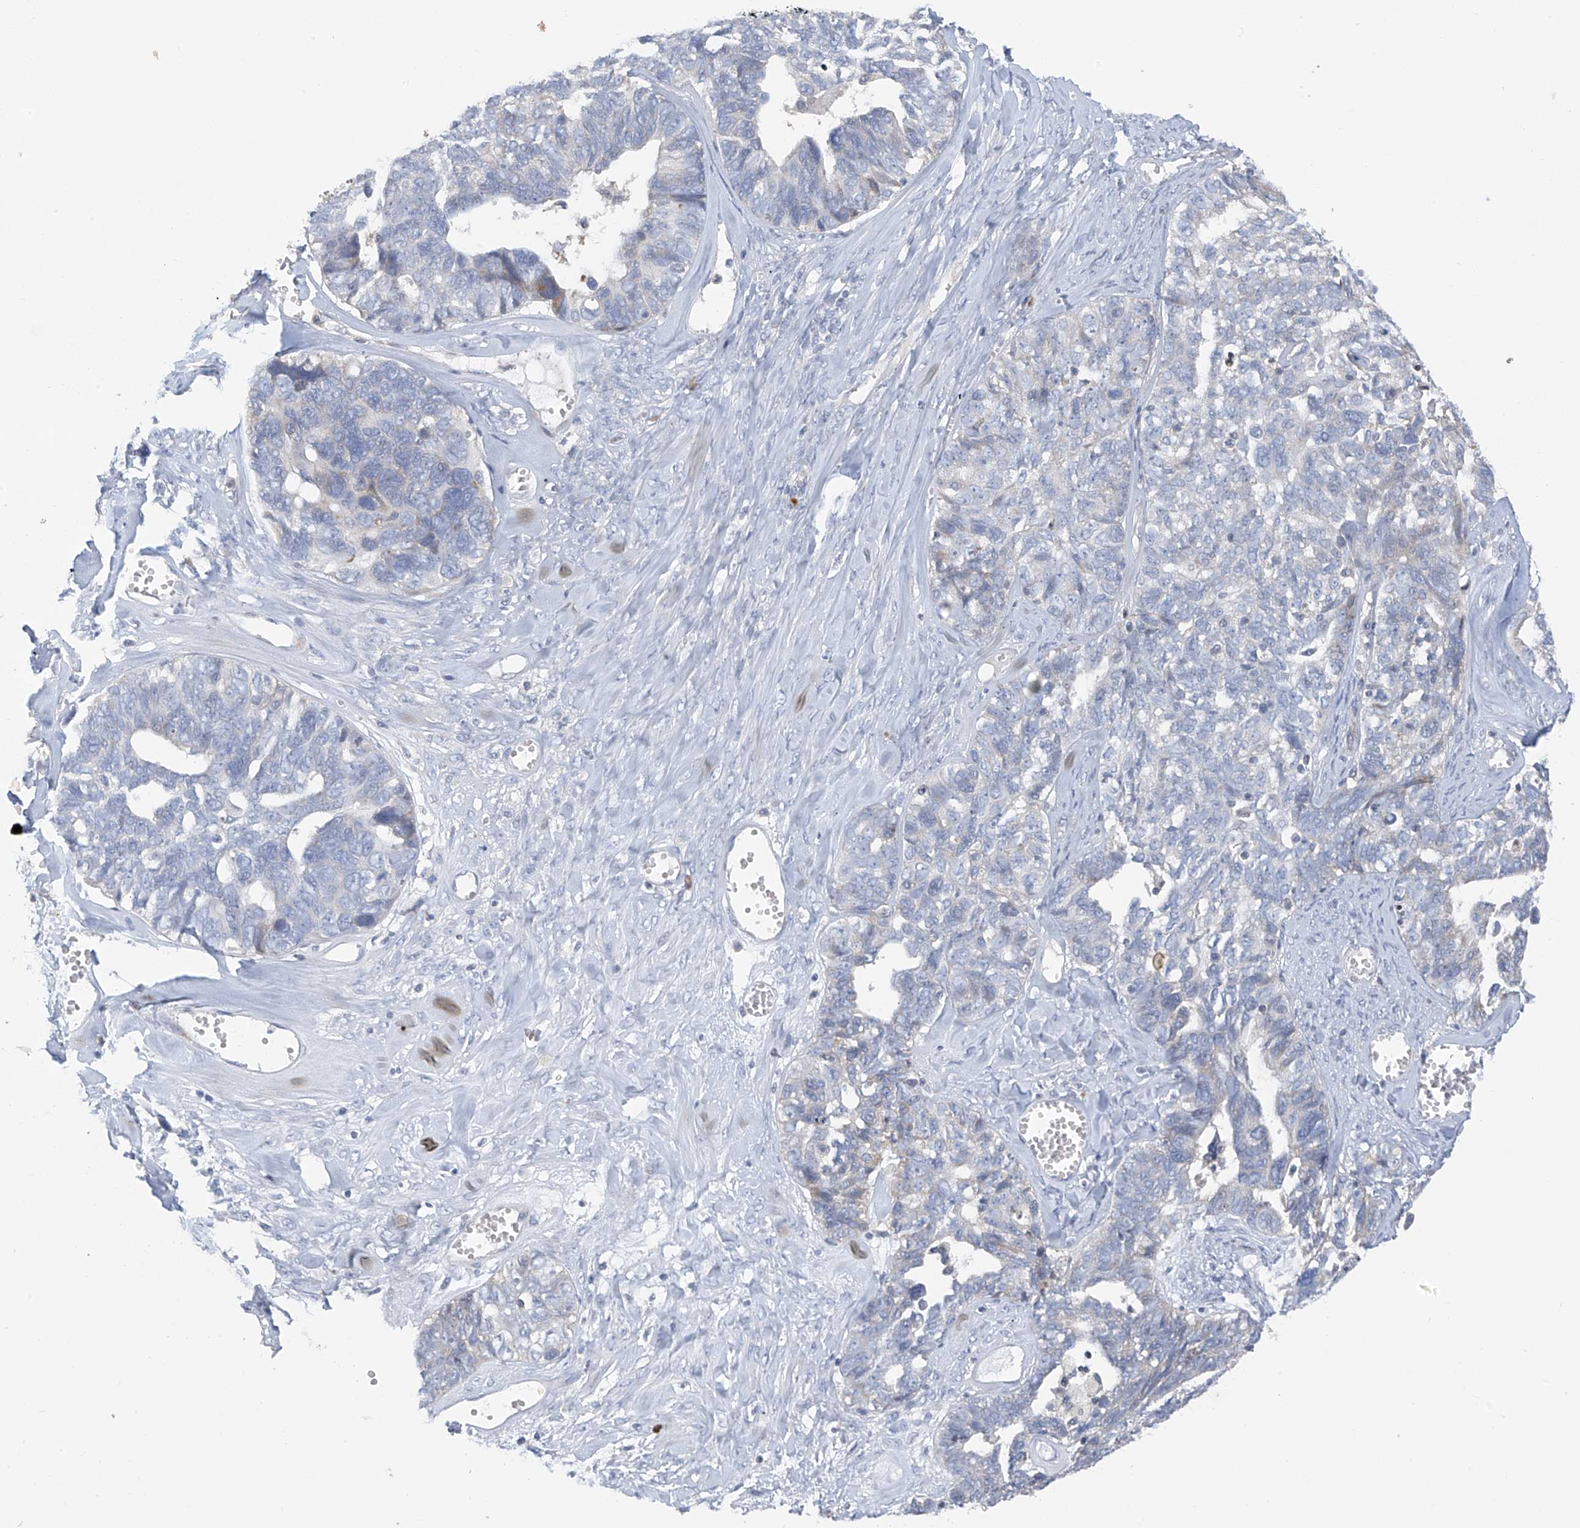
{"staining": {"intensity": "negative", "quantity": "none", "location": "none"}, "tissue": "ovarian cancer", "cell_type": "Tumor cells", "image_type": "cancer", "snomed": [{"axis": "morphology", "description": "Cystadenocarcinoma, serous, NOS"}, {"axis": "topography", "description": "Ovary"}], "caption": "Immunohistochemistry image of neoplastic tissue: serous cystadenocarcinoma (ovarian) stained with DAB exhibits no significant protein positivity in tumor cells.", "gene": "SLCO4A1", "patient": {"sex": "female", "age": 79}}